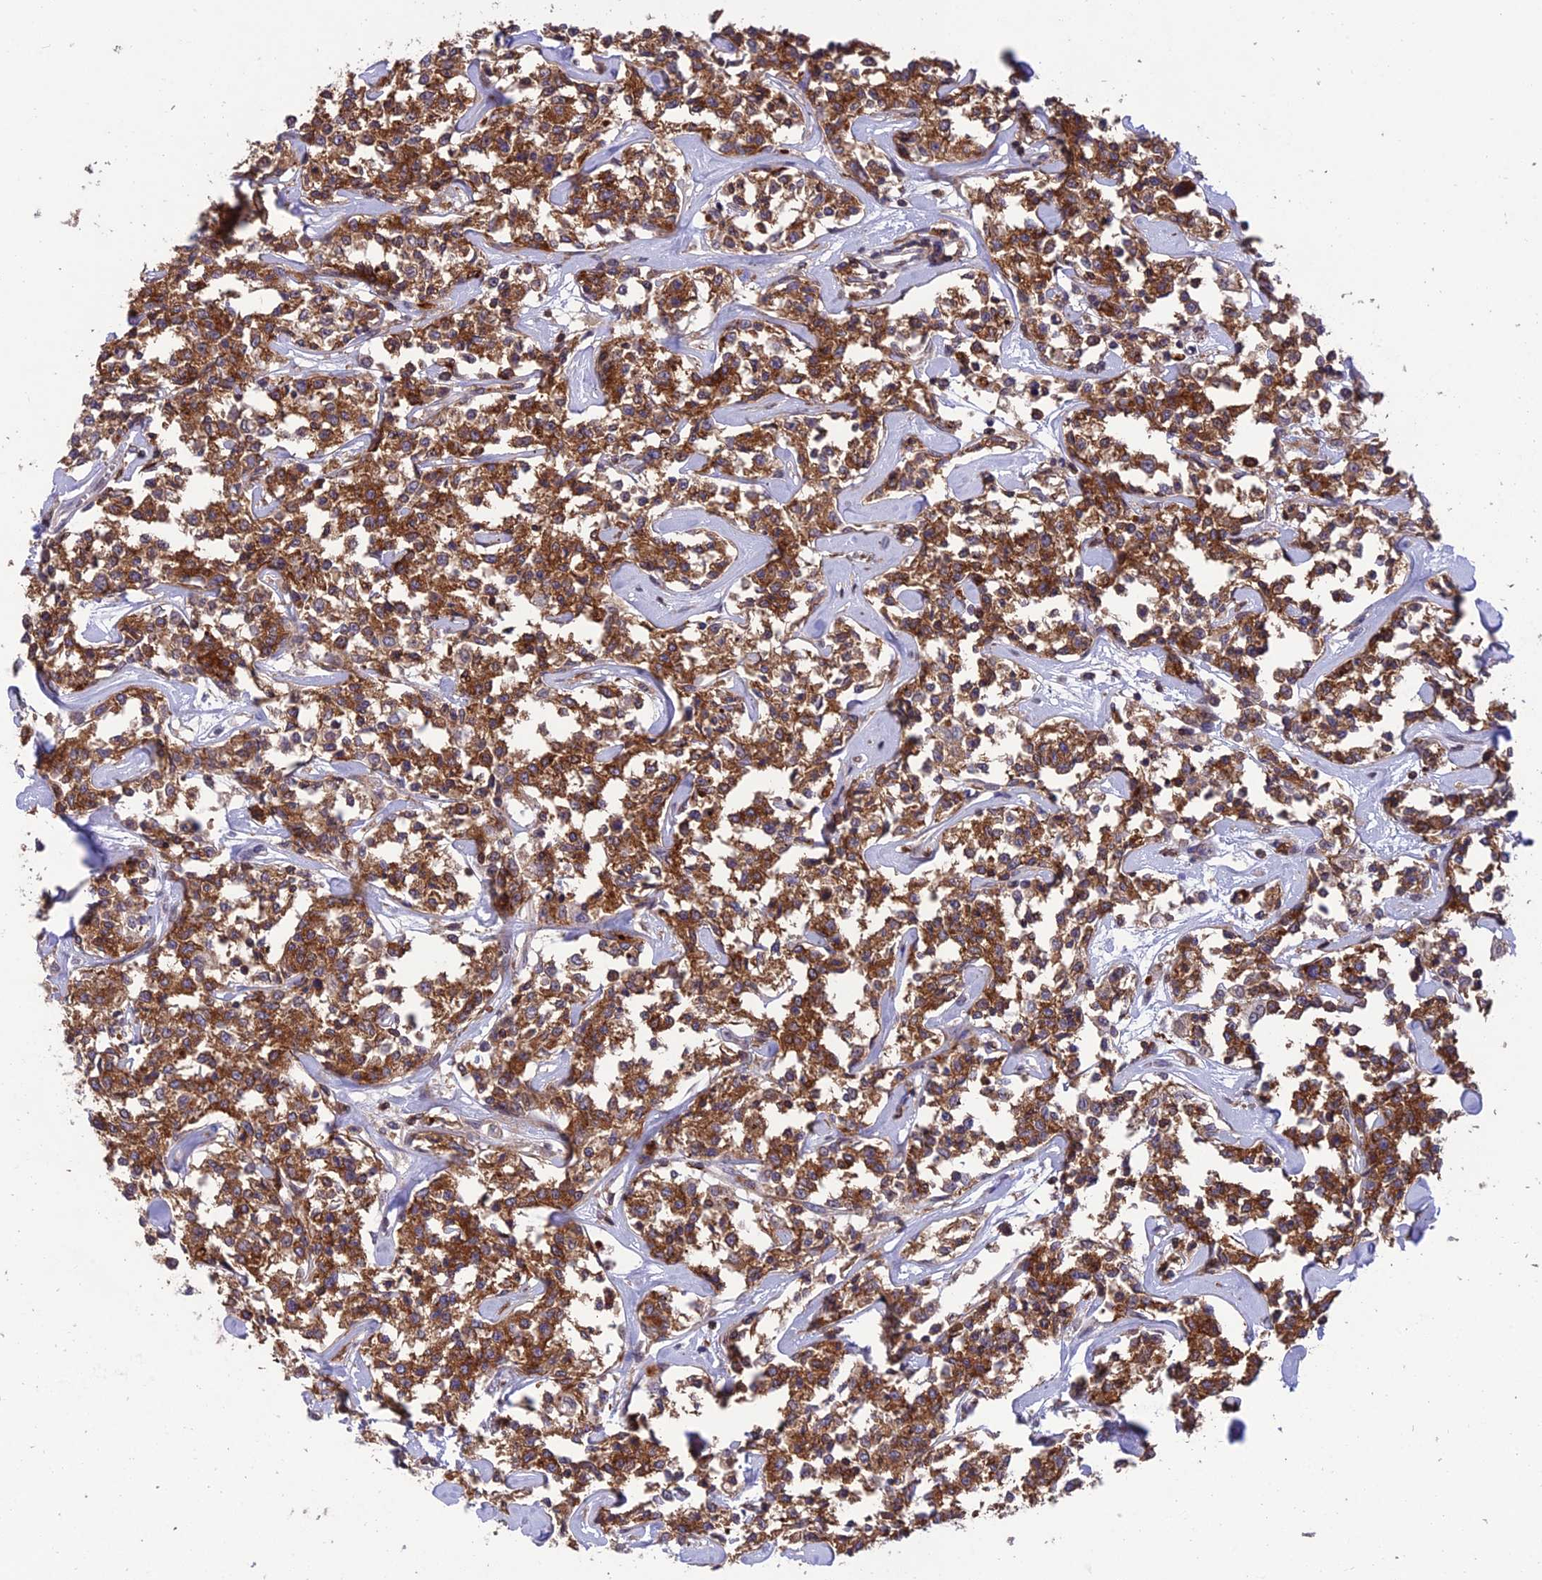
{"staining": {"intensity": "moderate", "quantity": ">75%", "location": "cytoplasmic/membranous"}, "tissue": "lymphoma", "cell_type": "Tumor cells", "image_type": "cancer", "snomed": [{"axis": "morphology", "description": "Malignant lymphoma, non-Hodgkin's type, Low grade"}, {"axis": "topography", "description": "Small intestine"}], "caption": "A high-resolution histopathology image shows immunohistochemistry (IHC) staining of lymphoma, which exhibits moderate cytoplasmic/membranous positivity in approximately >75% of tumor cells. Nuclei are stained in blue.", "gene": "FAM76A", "patient": {"sex": "female", "age": 59}}